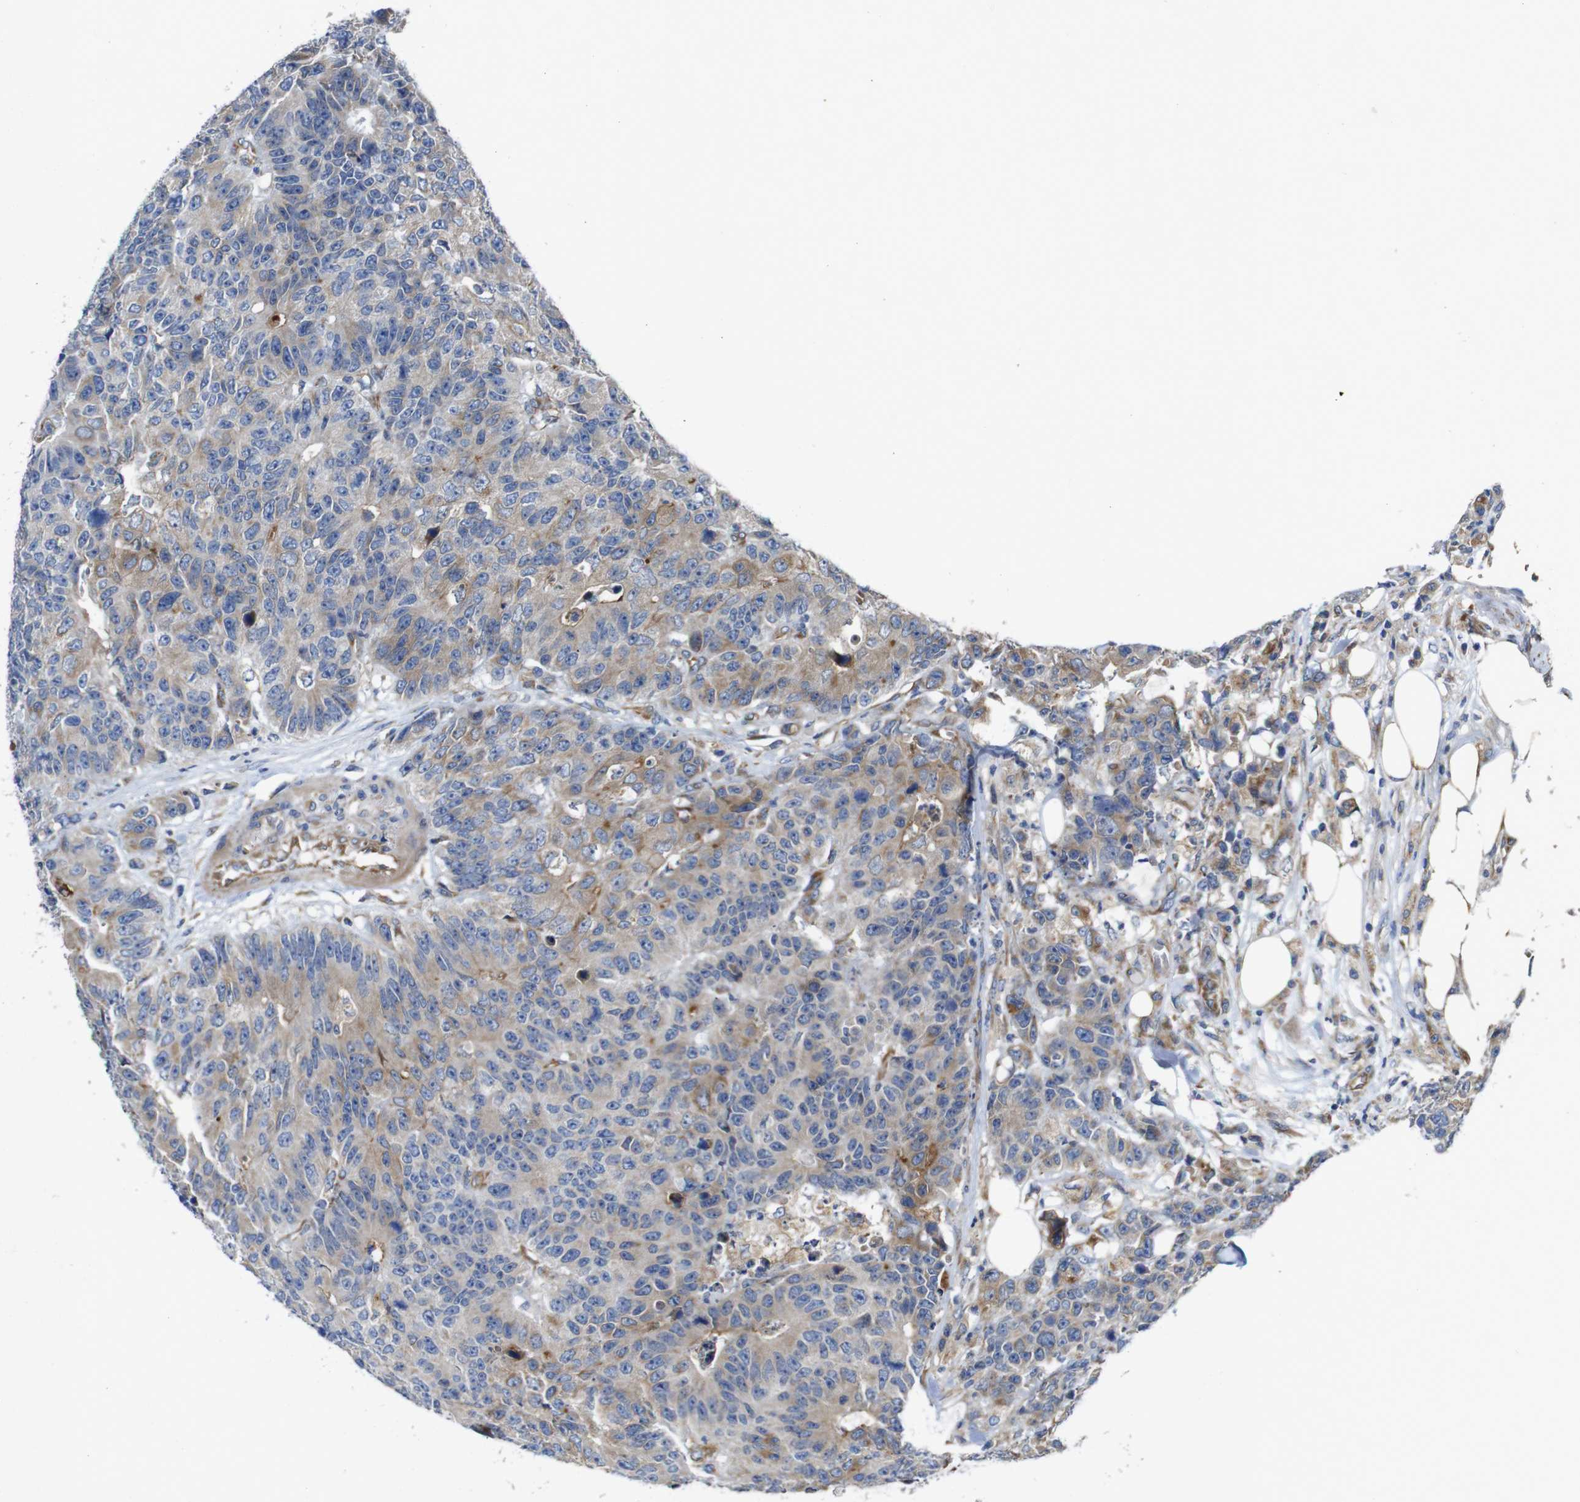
{"staining": {"intensity": "weak", "quantity": ">75%", "location": "cytoplasmic/membranous"}, "tissue": "colorectal cancer", "cell_type": "Tumor cells", "image_type": "cancer", "snomed": [{"axis": "morphology", "description": "Adenocarcinoma, NOS"}, {"axis": "topography", "description": "Colon"}], "caption": "Protein analysis of colorectal adenocarcinoma tissue exhibits weak cytoplasmic/membranous expression in approximately >75% of tumor cells. (Brightfield microscopy of DAB IHC at high magnification).", "gene": "POMK", "patient": {"sex": "female", "age": 86}}